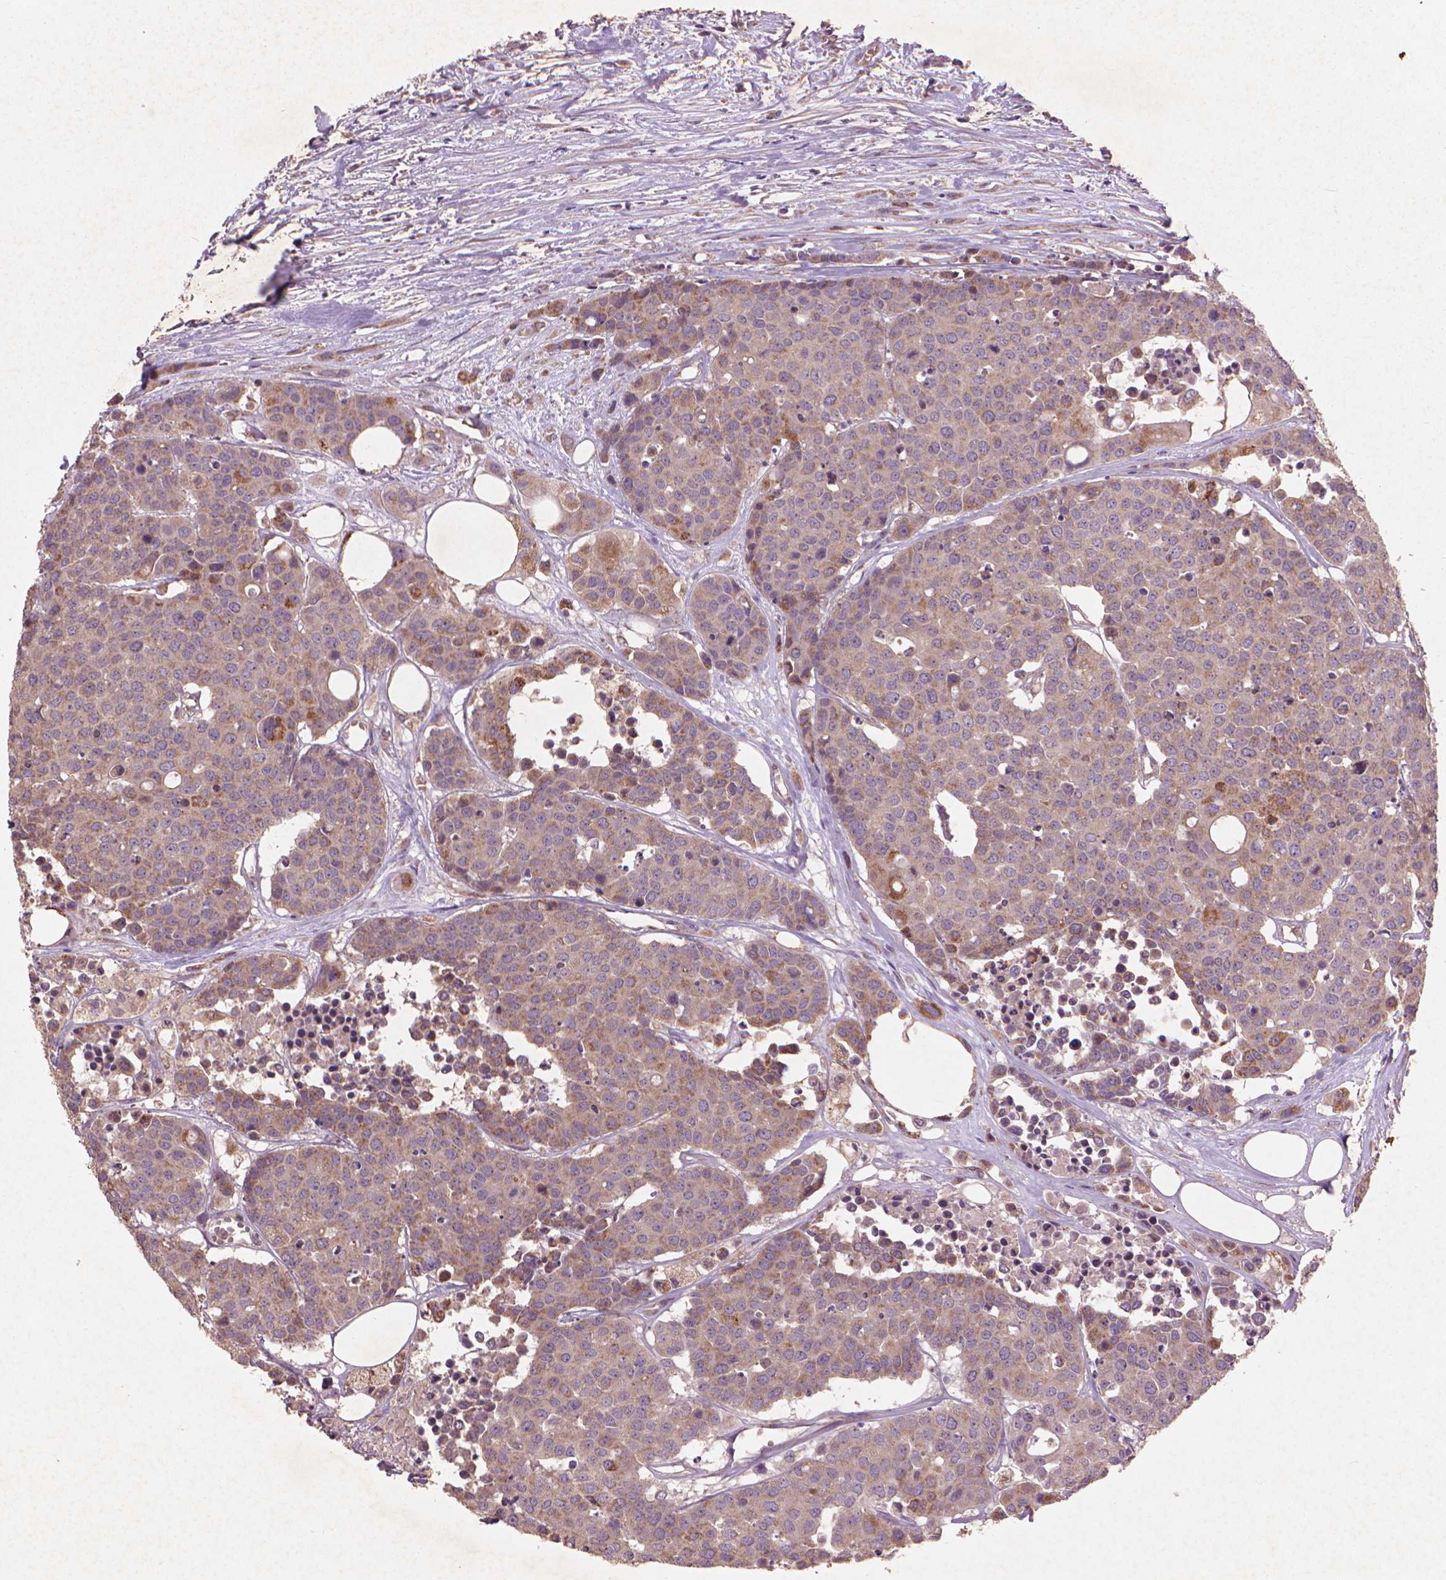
{"staining": {"intensity": "weak", "quantity": "25%-75%", "location": "cytoplasmic/membranous"}, "tissue": "carcinoid", "cell_type": "Tumor cells", "image_type": "cancer", "snomed": [{"axis": "morphology", "description": "Carcinoid, malignant, NOS"}, {"axis": "topography", "description": "Colon"}], "caption": "A low amount of weak cytoplasmic/membranous expression is present in about 25%-75% of tumor cells in malignant carcinoid tissue.", "gene": "NLRX1", "patient": {"sex": "male", "age": 81}}